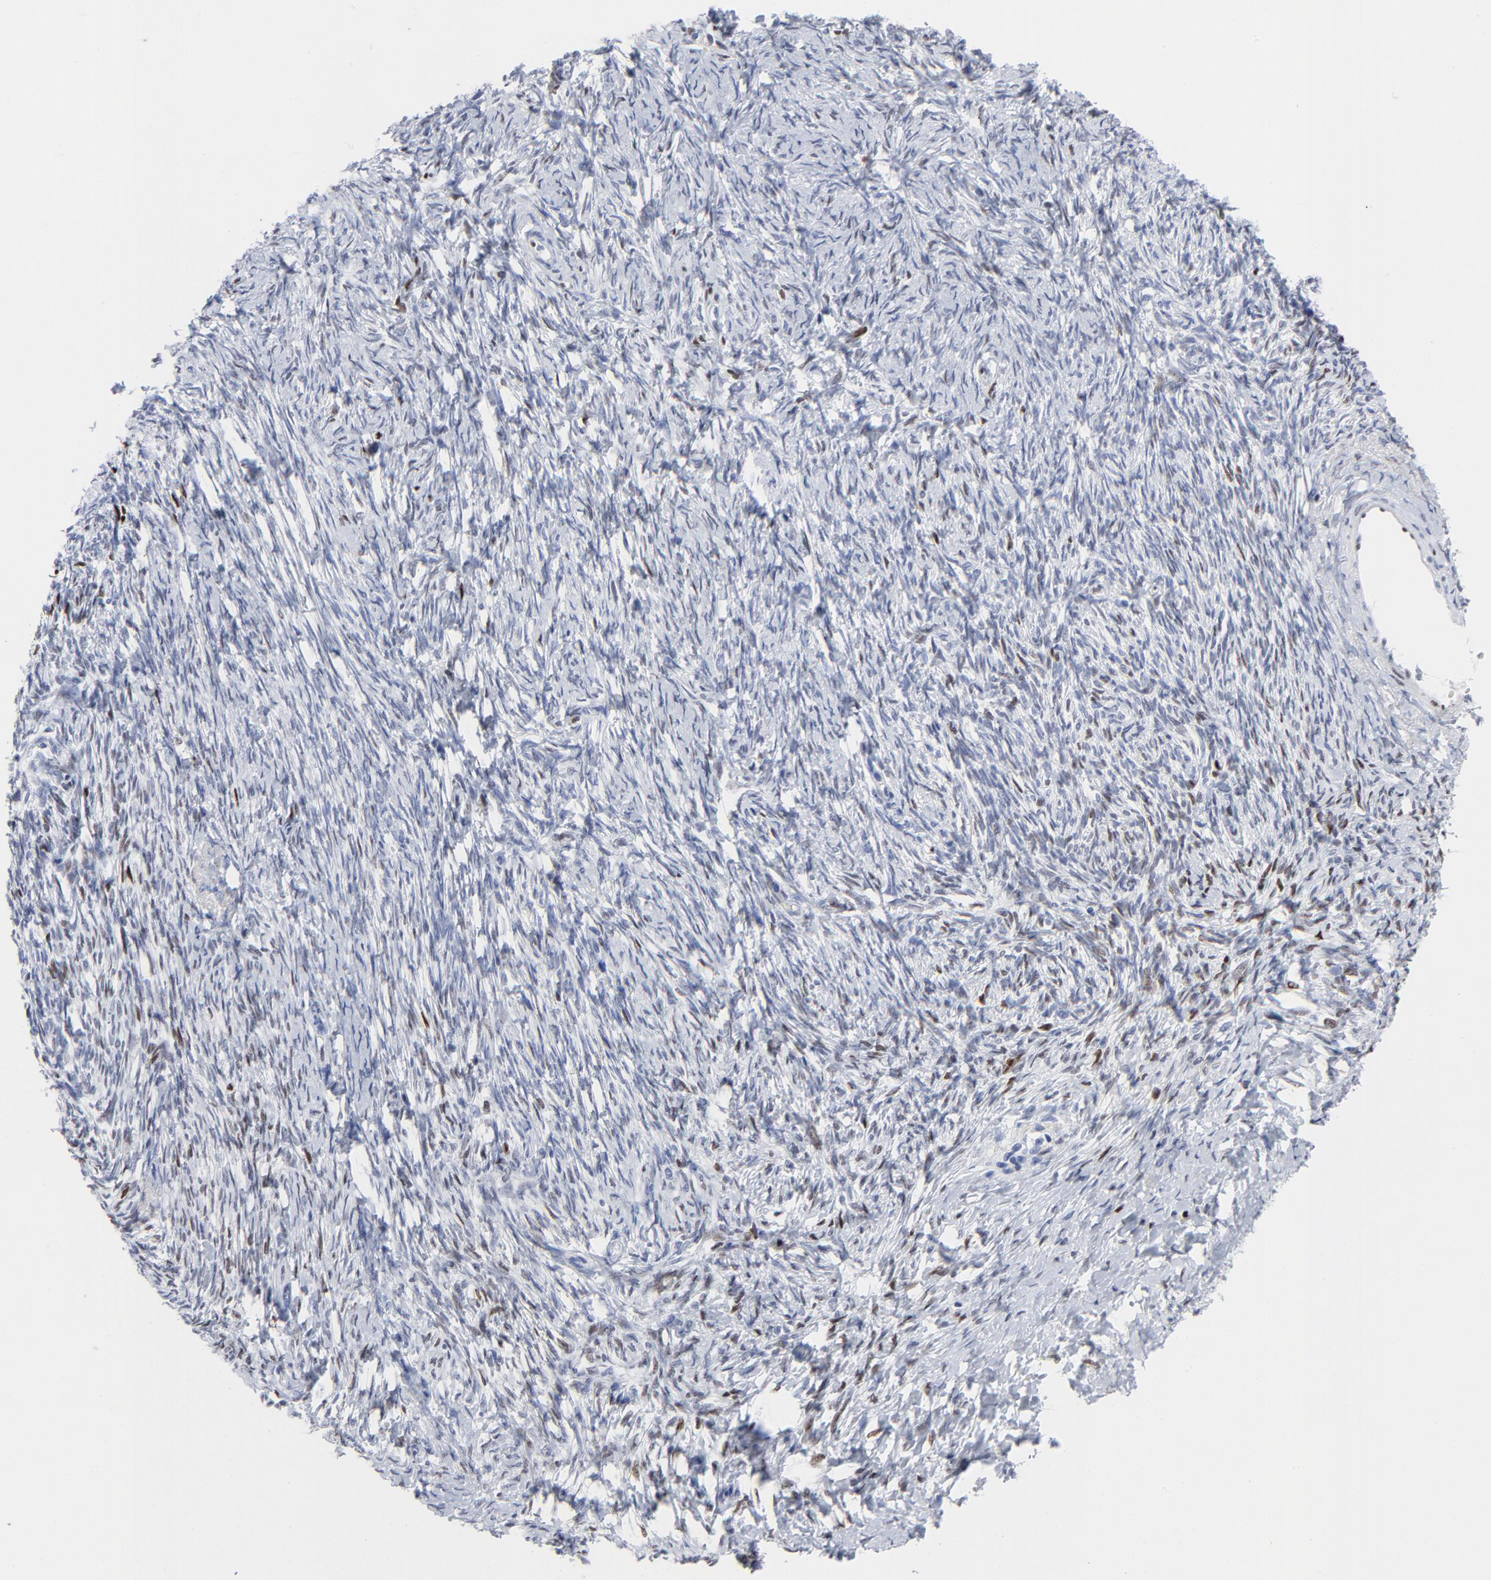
{"staining": {"intensity": "negative", "quantity": "none", "location": "none"}, "tissue": "ovarian cancer", "cell_type": "Tumor cells", "image_type": "cancer", "snomed": [{"axis": "morphology", "description": "Normal tissue, NOS"}, {"axis": "morphology", "description": "Cystadenocarcinoma, serous, NOS"}, {"axis": "topography", "description": "Ovary"}], "caption": "Tumor cells show no significant protein expression in ovarian cancer. The staining is performed using DAB brown chromogen with nuclei counter-stained in using hematoxylin.", "gene": "JUN", "patient": {"sex": "female", "age": 62}}